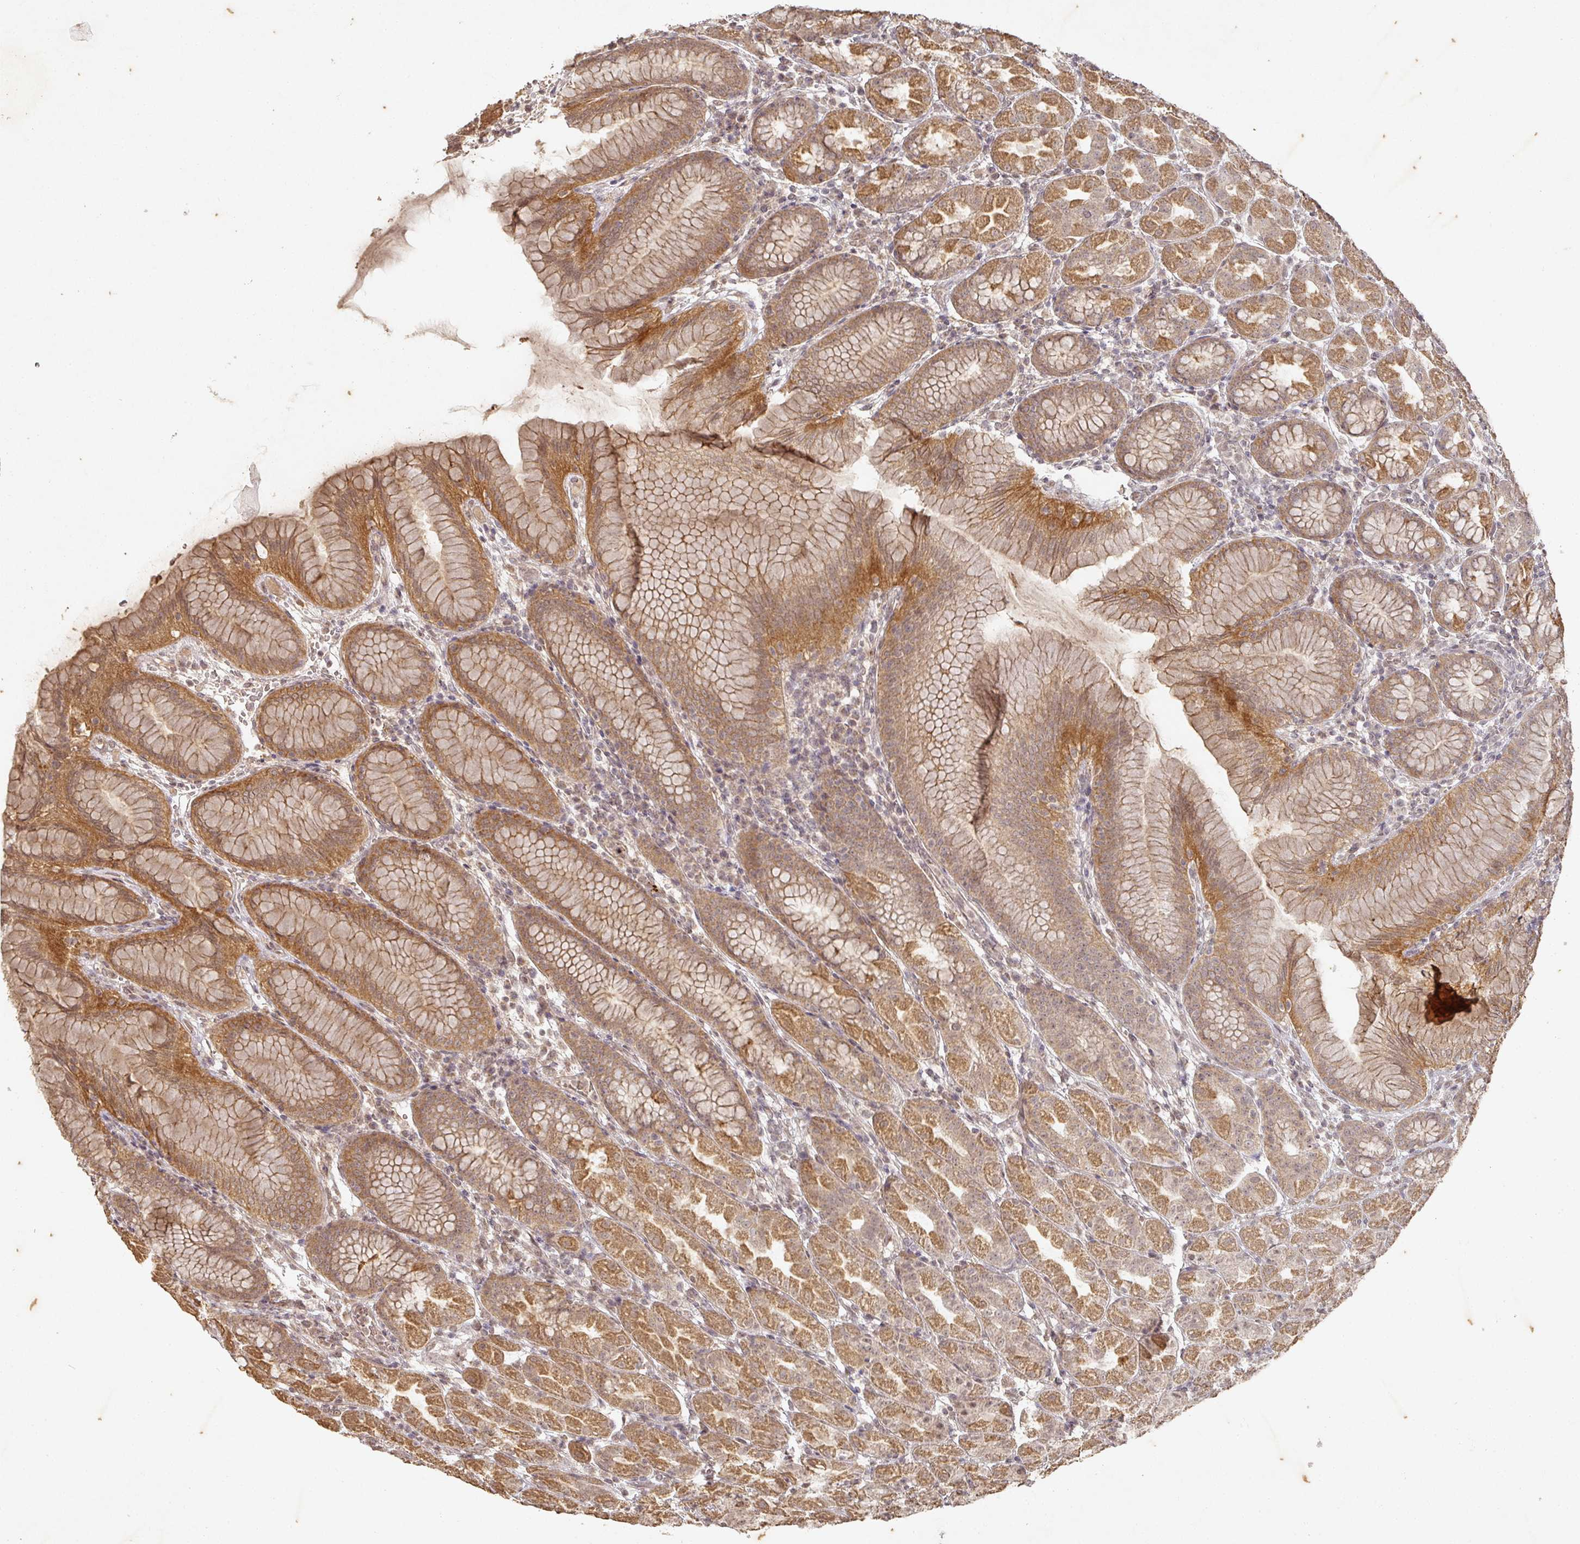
{"staining": {"intensity": "moderate", "quantity": ">75%", "location": "cytoplasmic/membranous"}, "tissue": "stomach", "cell_type": "Glandular cells", "image_type": "normal", "snomed": [{"axis": "morphology", "description": "Normal tissue, NOS"}, {"axis": "topography", "description": "Stomach"}], "caption": "IHC micrograph of unremarkable stomach: human stomach stained using immunohistochemistry shows medium levels of moderate protein expression localized specifically in the cytoplasmic/membranous of glandular cells, appearing as a cytoplasmic/membranous brown color.", "gene": "CAPN5", "patient": {"sex": "female", "age": 79}}